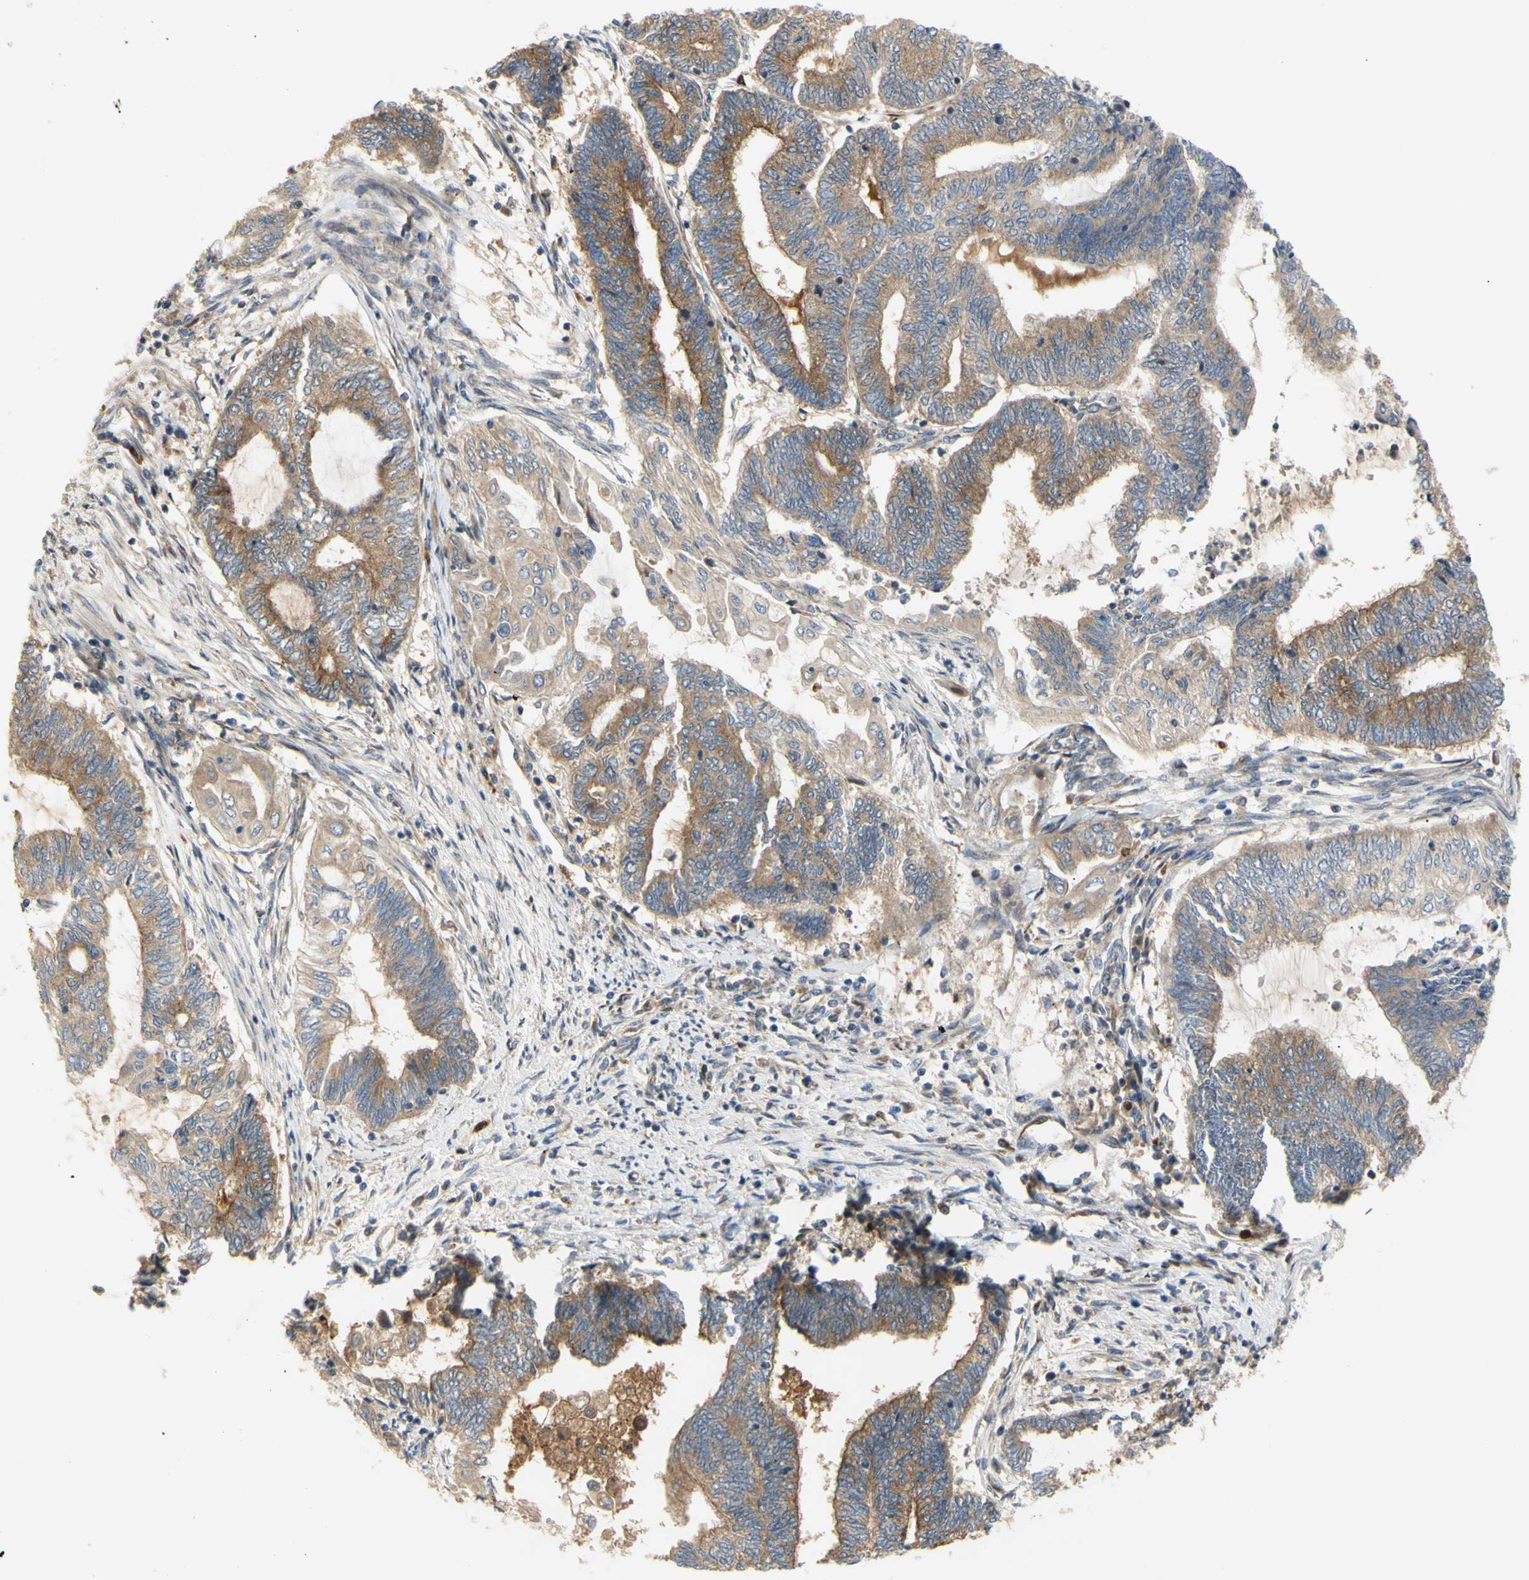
{"staining": {"intensity": "moderate", "quantity": ">75%", "location": "cytoplasmic/membranous"}, "tissue": "endometrial cancer", "cell_type": "Tumor cells", "image_type": "cancer", "snomed": [{"axis": "morphology", "description": "Adenocarcinoma, NOS"}, {"axis": "topography", "description": "Uterus"}, {"axis": "topography", "description": "Endometrium"}], "caption": "Immunohistochemistry (IHC) (DAB) staining of endometrial cancer exhibits moderate cytoplasmic/membranous protein staining in about >75% of tumor cells.", "gene": "TUBG2", "patient": {"sex": "female", "age": 70}}